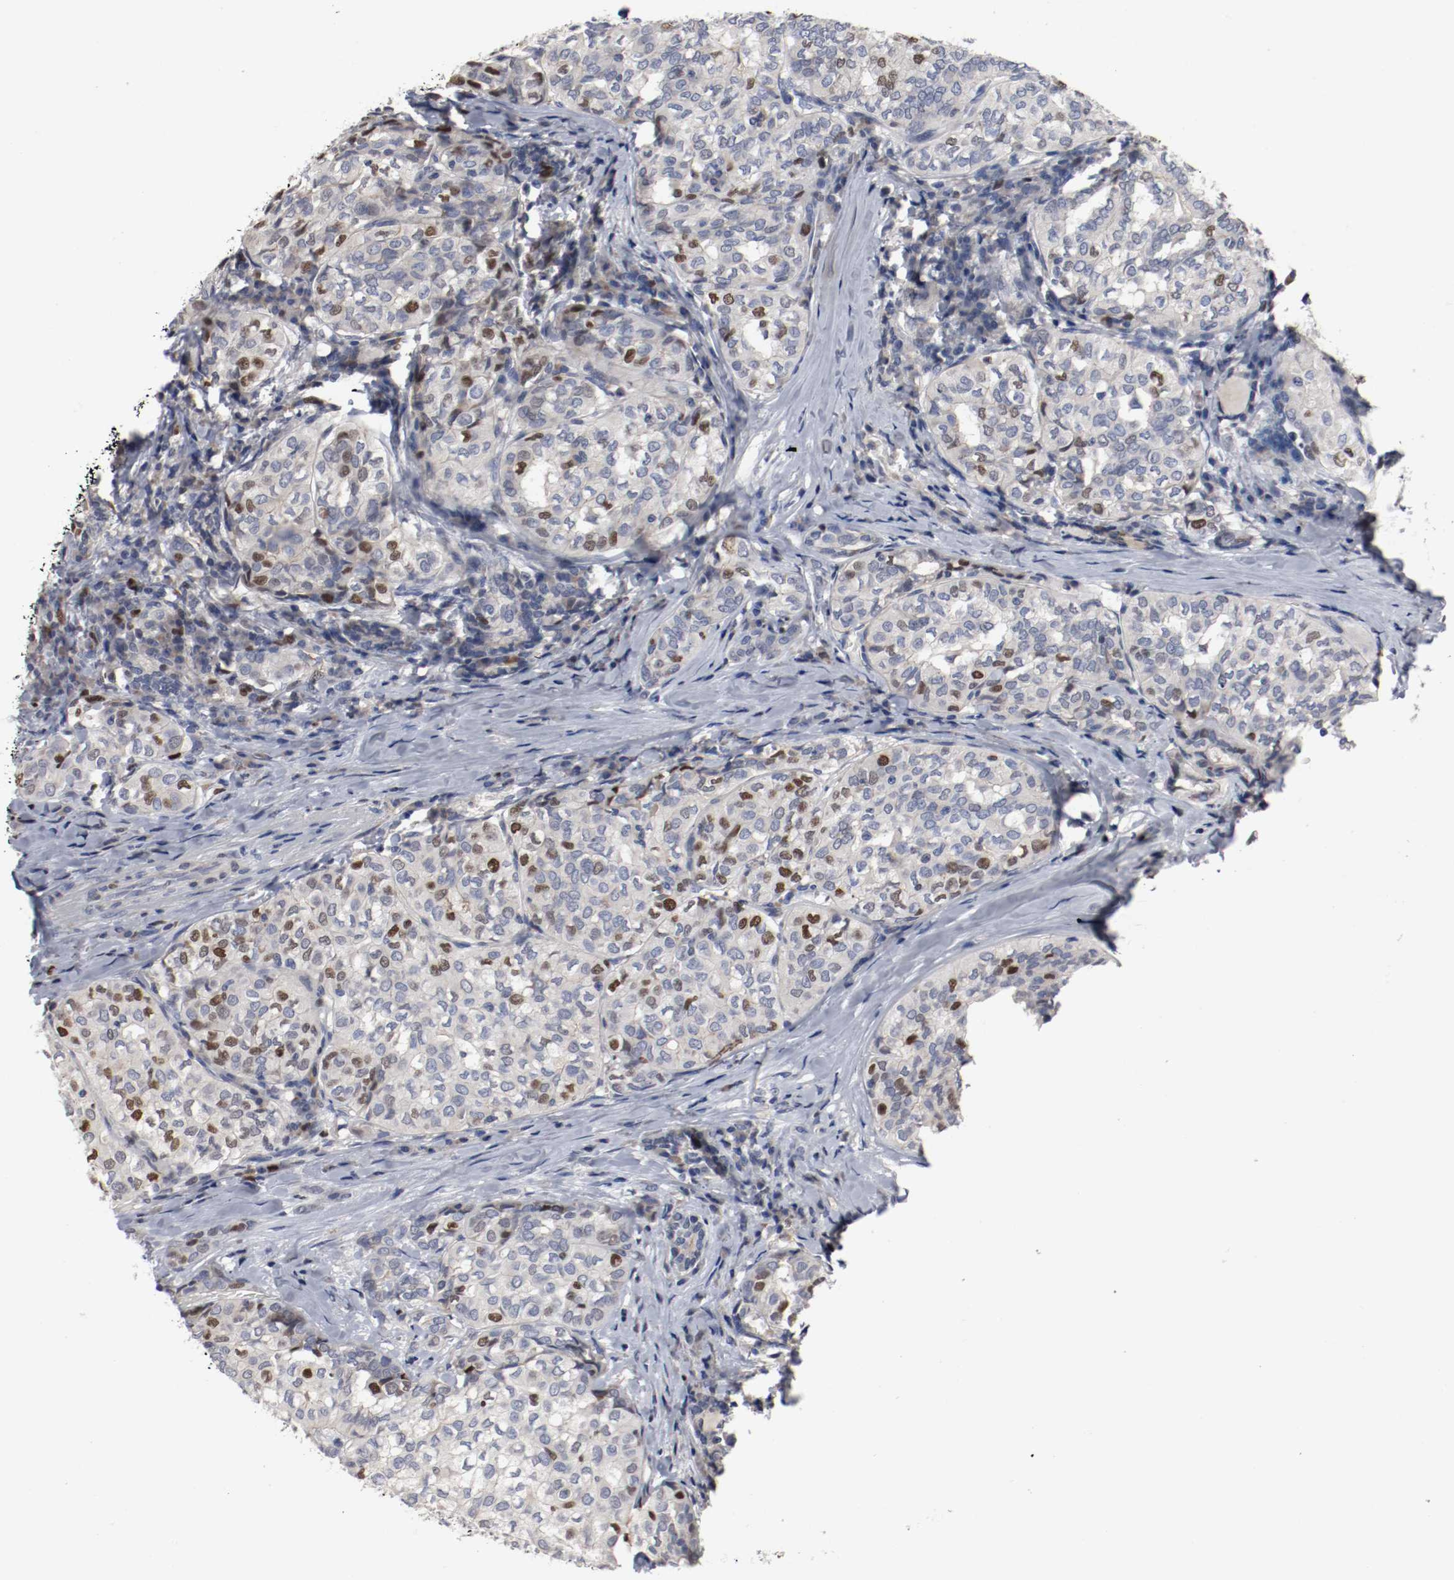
{"staining": {"intensity": "weak", "quantity": "<25%", "location": "nuclear"}, "tissue": "thyroid cancer", "cell_type": "Tumor cells", "image_type": "cancer", "snomed": [{"axis": "morphology", "description": "Papillary adenocarcinoma, NOS"}, {"axis": "topography", "description": "Thyroid gland"}], "caption": "This micrograph is of thyroid cancer (papillary adenocarcinoma) stained with IHC to label a protein in brown with the nuclei are counter-stained blue. There is no positivity in tumor cells.", "gene": "MCM6", "patient": {"sex": "female", "age": 30}}